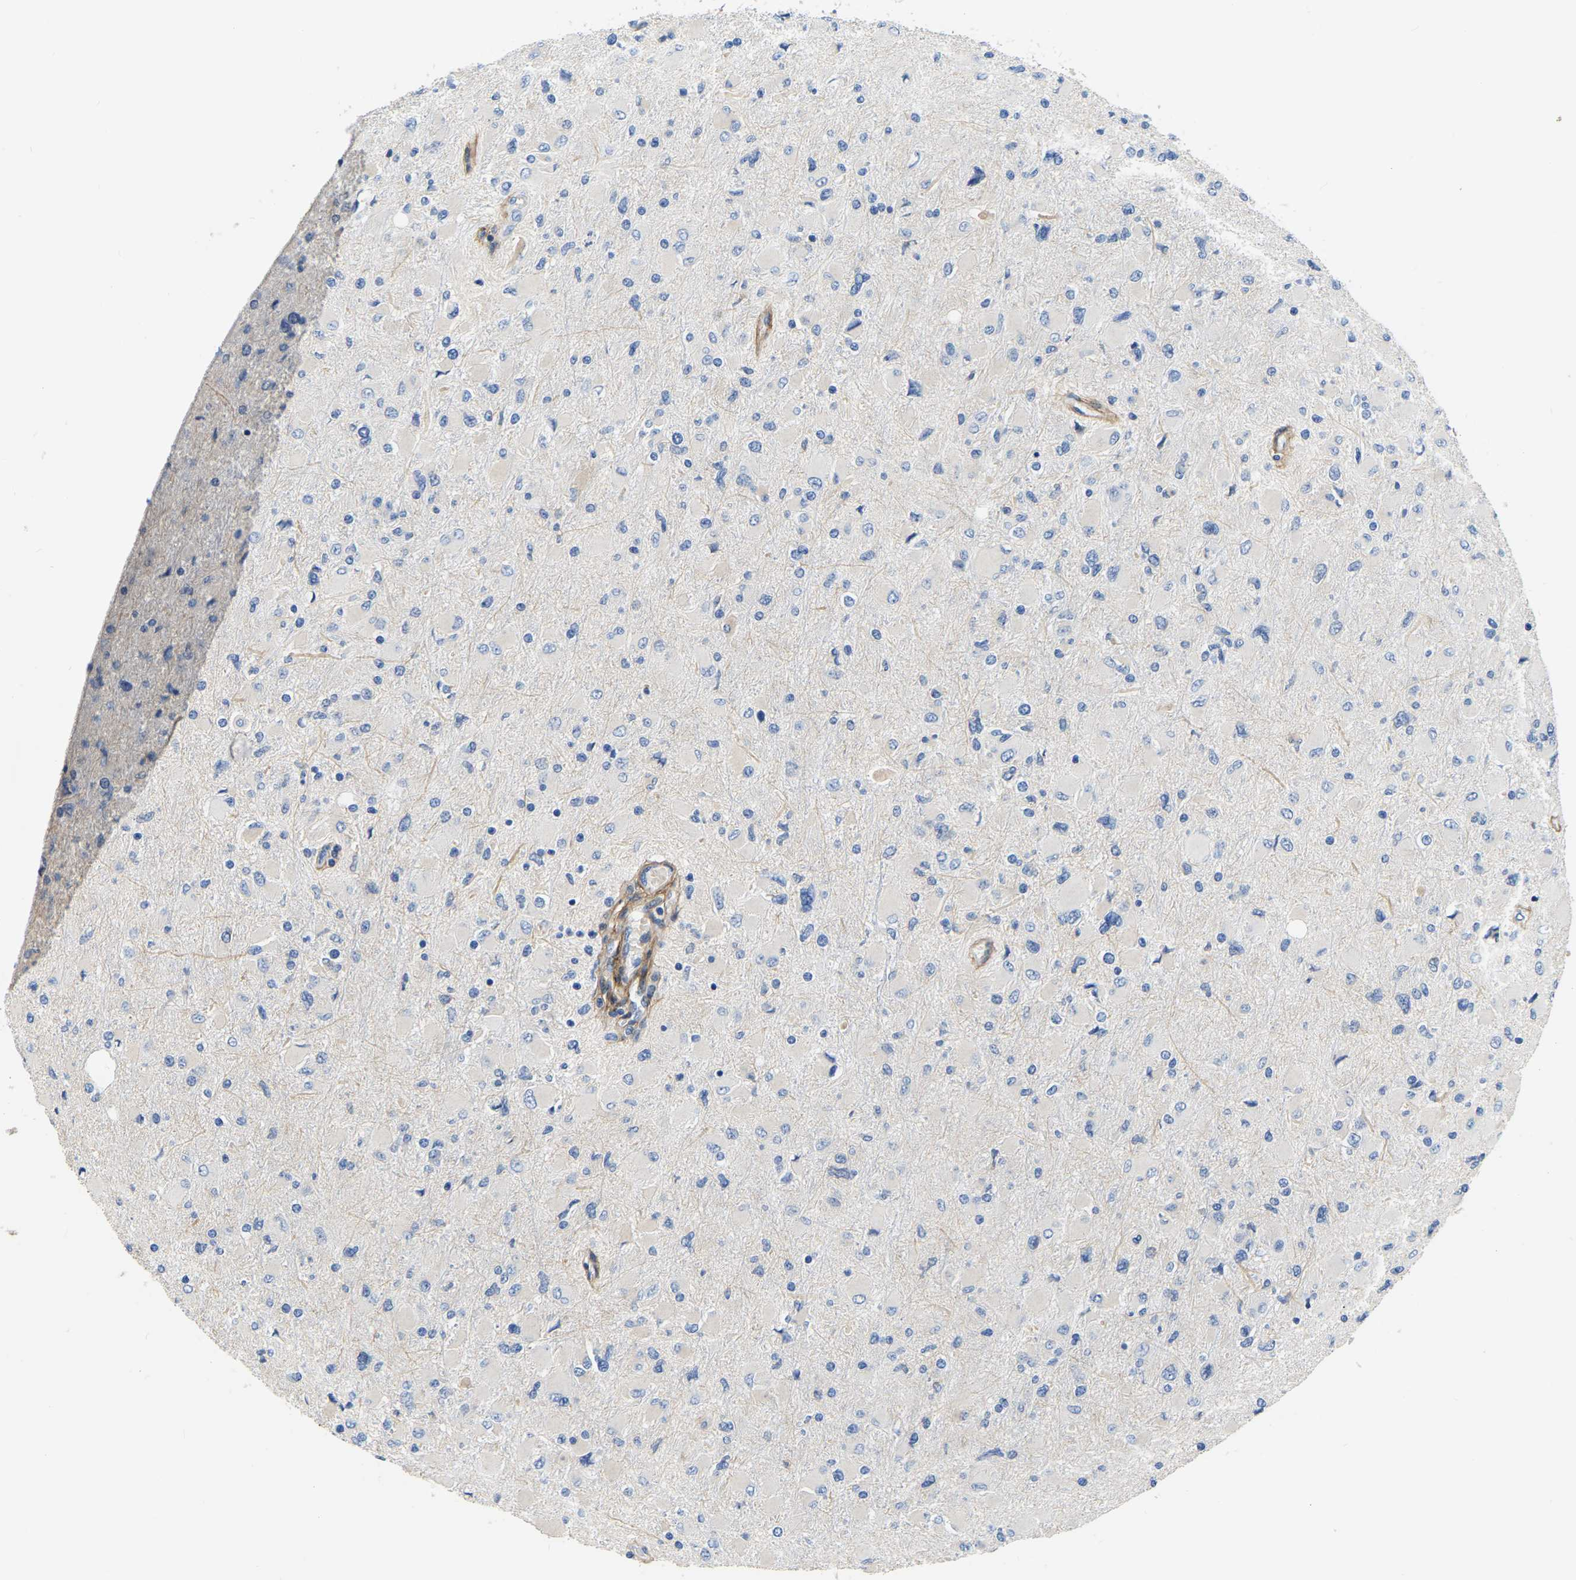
{"staining": {"intensity": "negative", "quantity": "none", "location": "none"}, "tissue": "glioma", "cell_type": "Tumor cells", "image_type": "cancer", "snomed": [{"axis": "morphology", "description": "Glioma, malignant, High grade"}, {"axis": "topography", "description": "Cerebral cortex"}], "caption": "The immunohistochemistry photomicrograph has no significant expression in tumor cells of glioma tissue.", "gene": "COL6A1", "patient": {"sex": "female", "age": 36}}